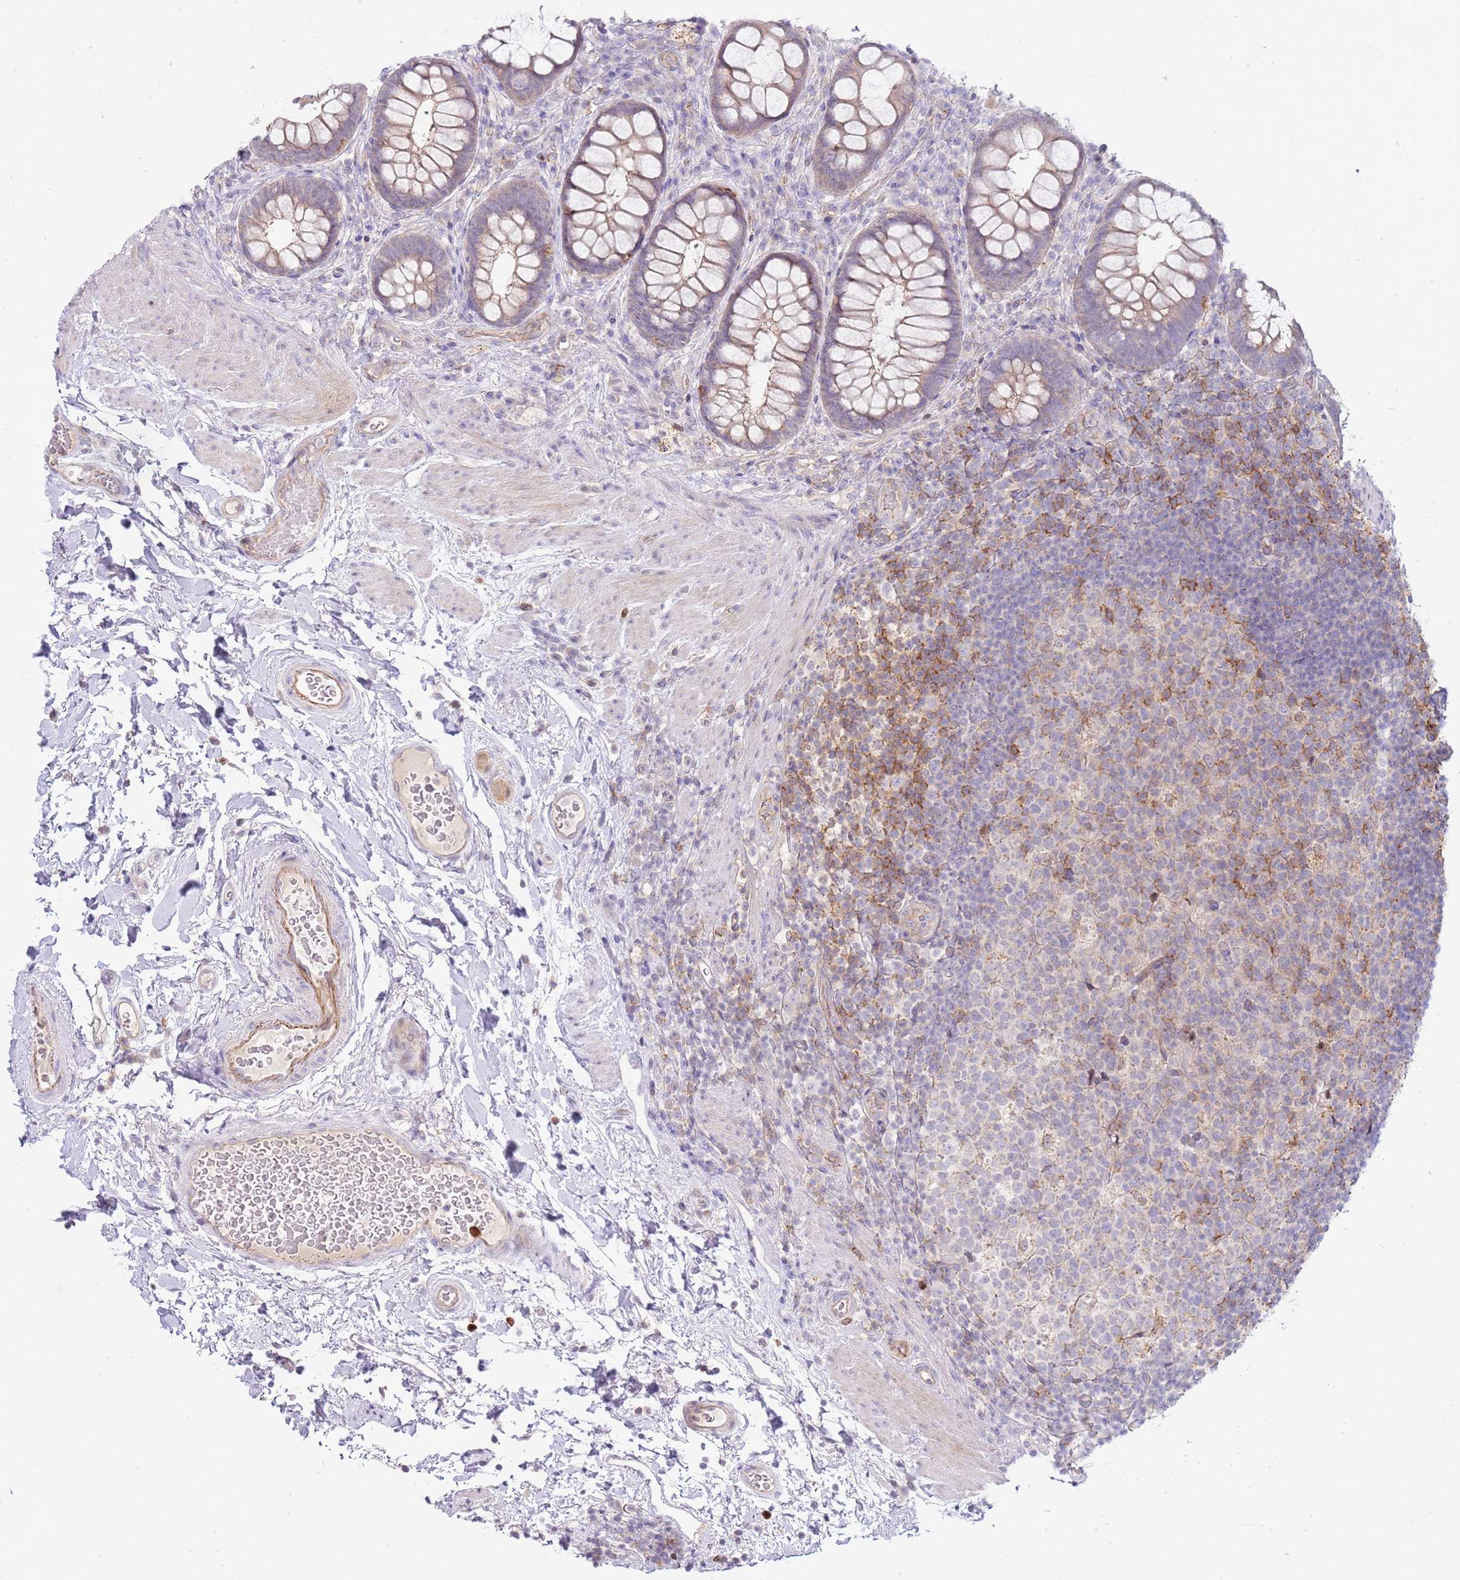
{"staining": {"intensity": "weak", "quantity": "25%-75%", "location": "cytoplasmic/membranous"}, "tissue": "rectum", "cell_type": "Glandular cells", "image_type": "normal", "snomed": [{"axis": "morphology", "description": "Normal tissue, NOS"}, {"axis": "topography", "description": "Rectum"}, {"axis": "topography", "description": "Peripheral nerve tissue"}], "caption": "Unremarkable rectum demonstrates weak cytoplasmic/membranous staining in about 25%-75% of glandular cells, visualized by immunohistochemistry.", "gene": "STK25", "patient": {"sex": "female", "age": 69}}